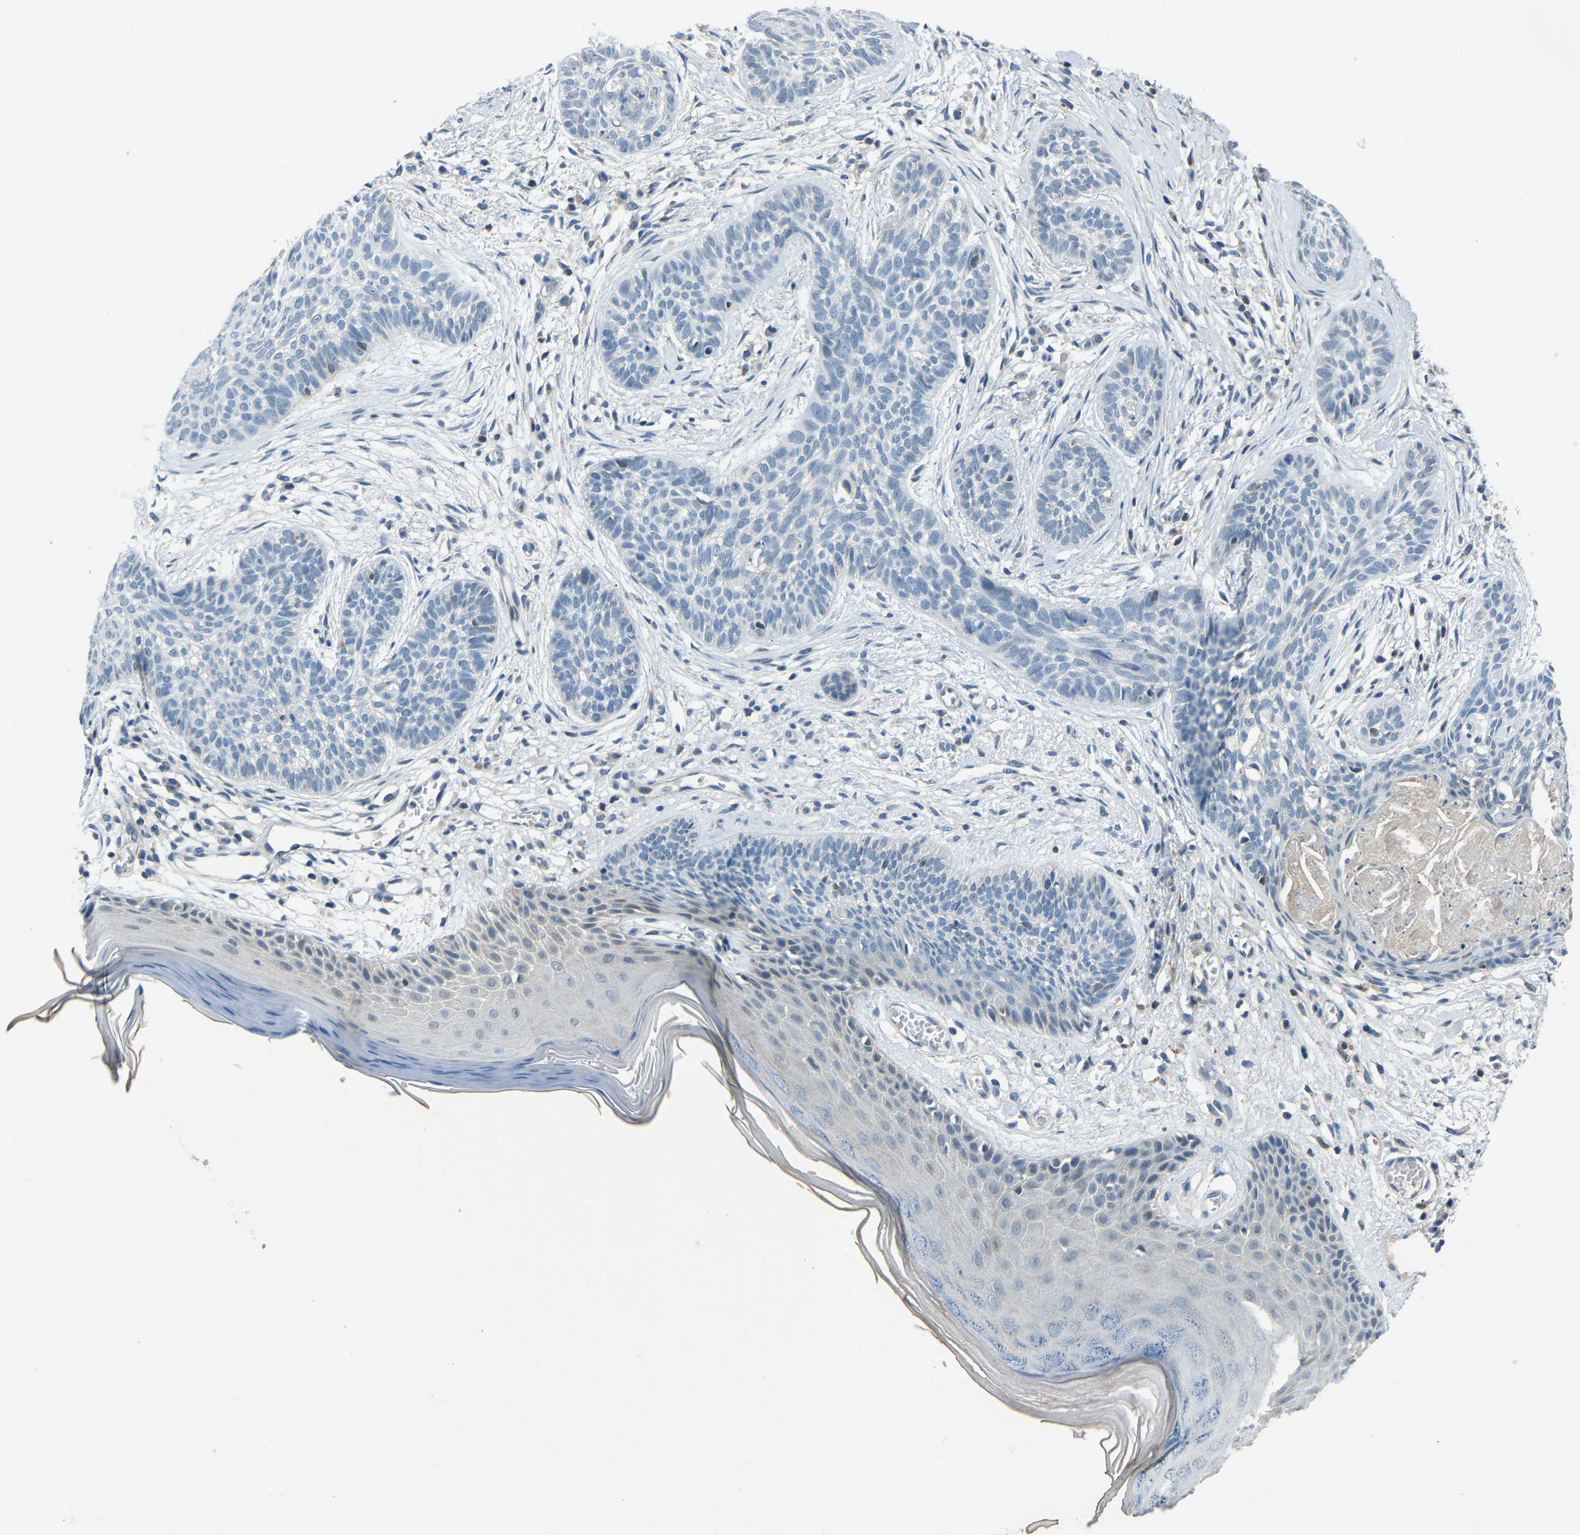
{"staining": {"intensity": "negative", "quantity": "none", "location": "none"}, "tissue": "skin cancer", "cell_type": "Tumor cells", "image_type": "cancer", "snomed": [{"axis": "morphology", "description": "Basal cell carcinoma"}, {"axis": "topography", "description": "Skin"}], "caption": "Human skin cancer stained for a protein using immunohistochemistry shows no expression in tumor cells.", "gene": "XIRP1", "patient": {"sex": "female", "age": 59}}